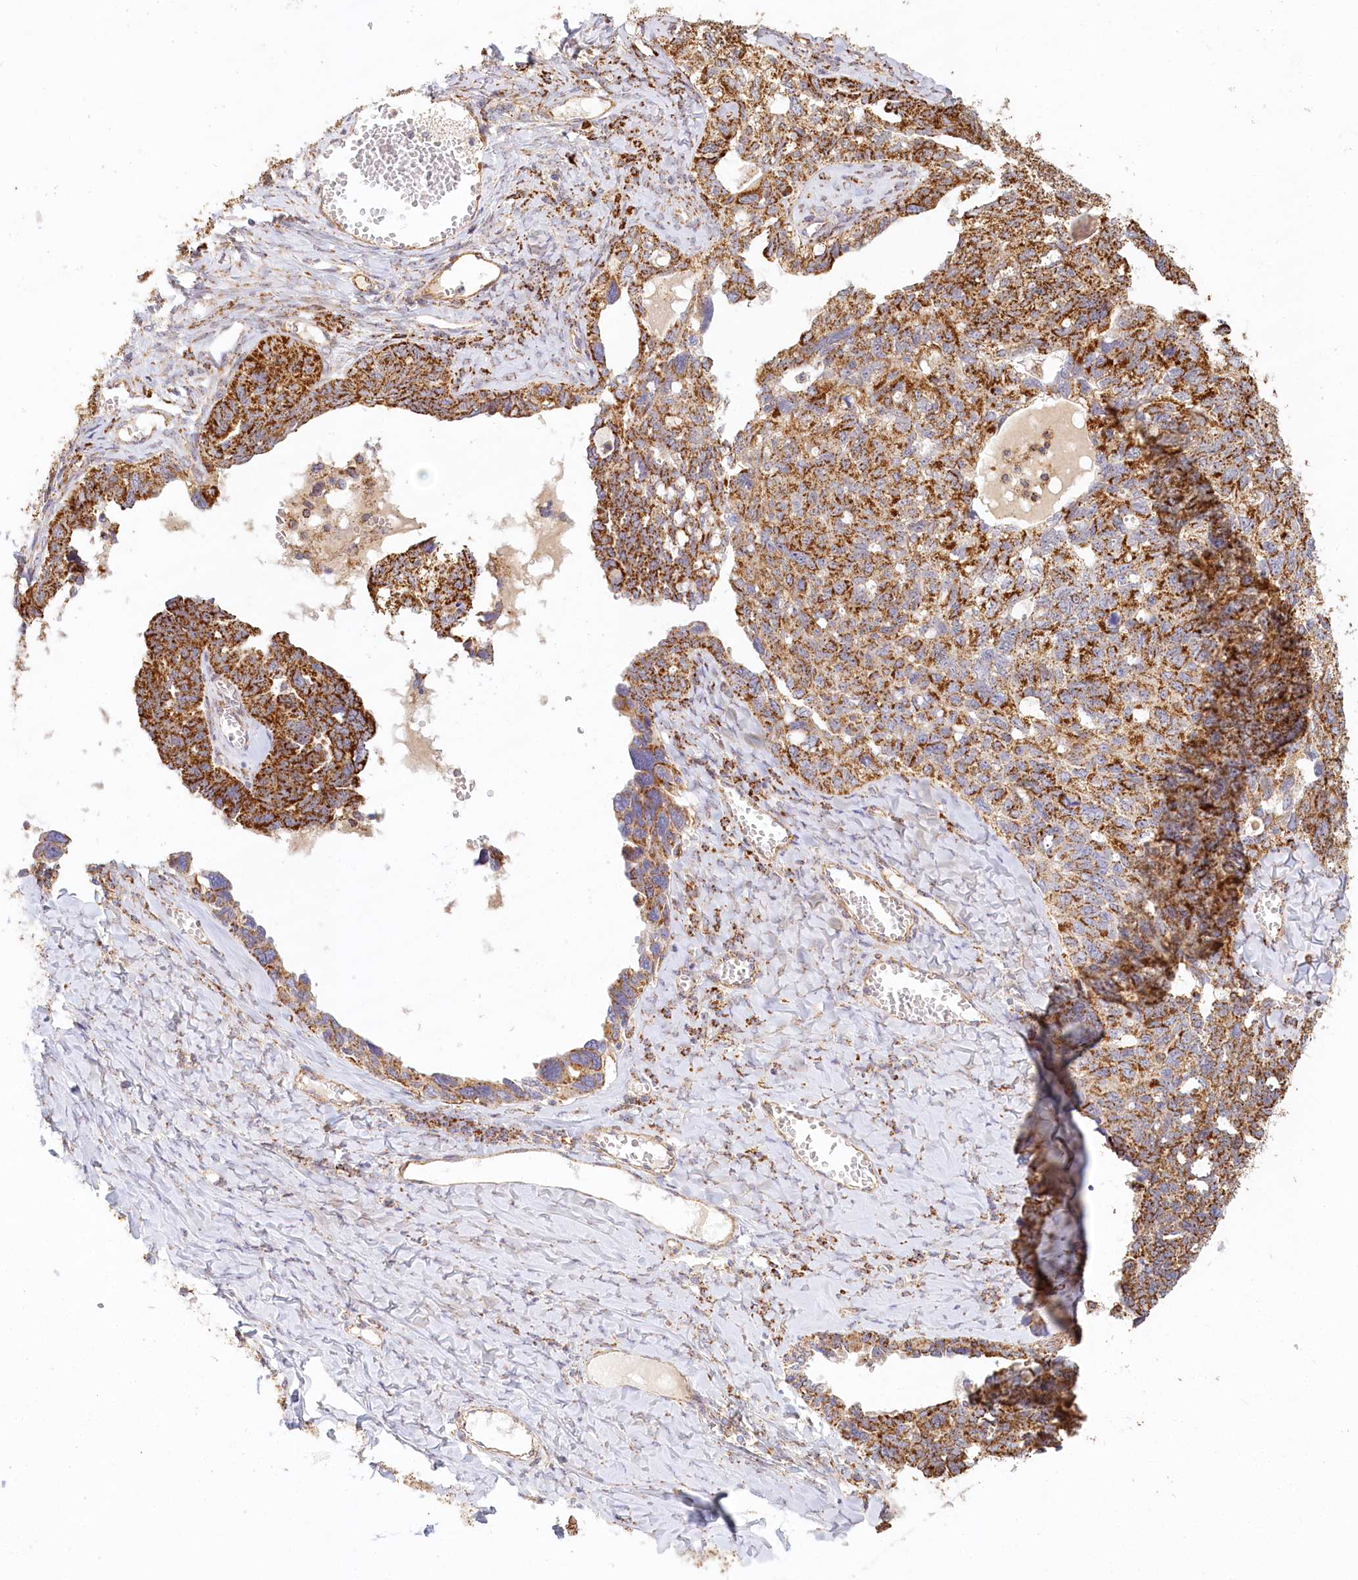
{"staining": {"intensity": "strong", "quantity": "25%-75%", "location": "cytoplasmic/membranous"}, "tissue": "ovarian cancer", "cell_type": "Tumor cells", "image_type": "cancer", "snomed": [{"axis": "morphology", "description": "Cystadenocarcinoma, serous, NOS"}, {"axis": "topography", "description": "Ovary"}], "caption": "This is a histology image of immunohistochemistry staining of ovarian cancer, which shows strong staining in the cytoplasmic/membranous of tumor cells.", "gene": "UMPS", "patient": {"sex": "female", "age": 79}}